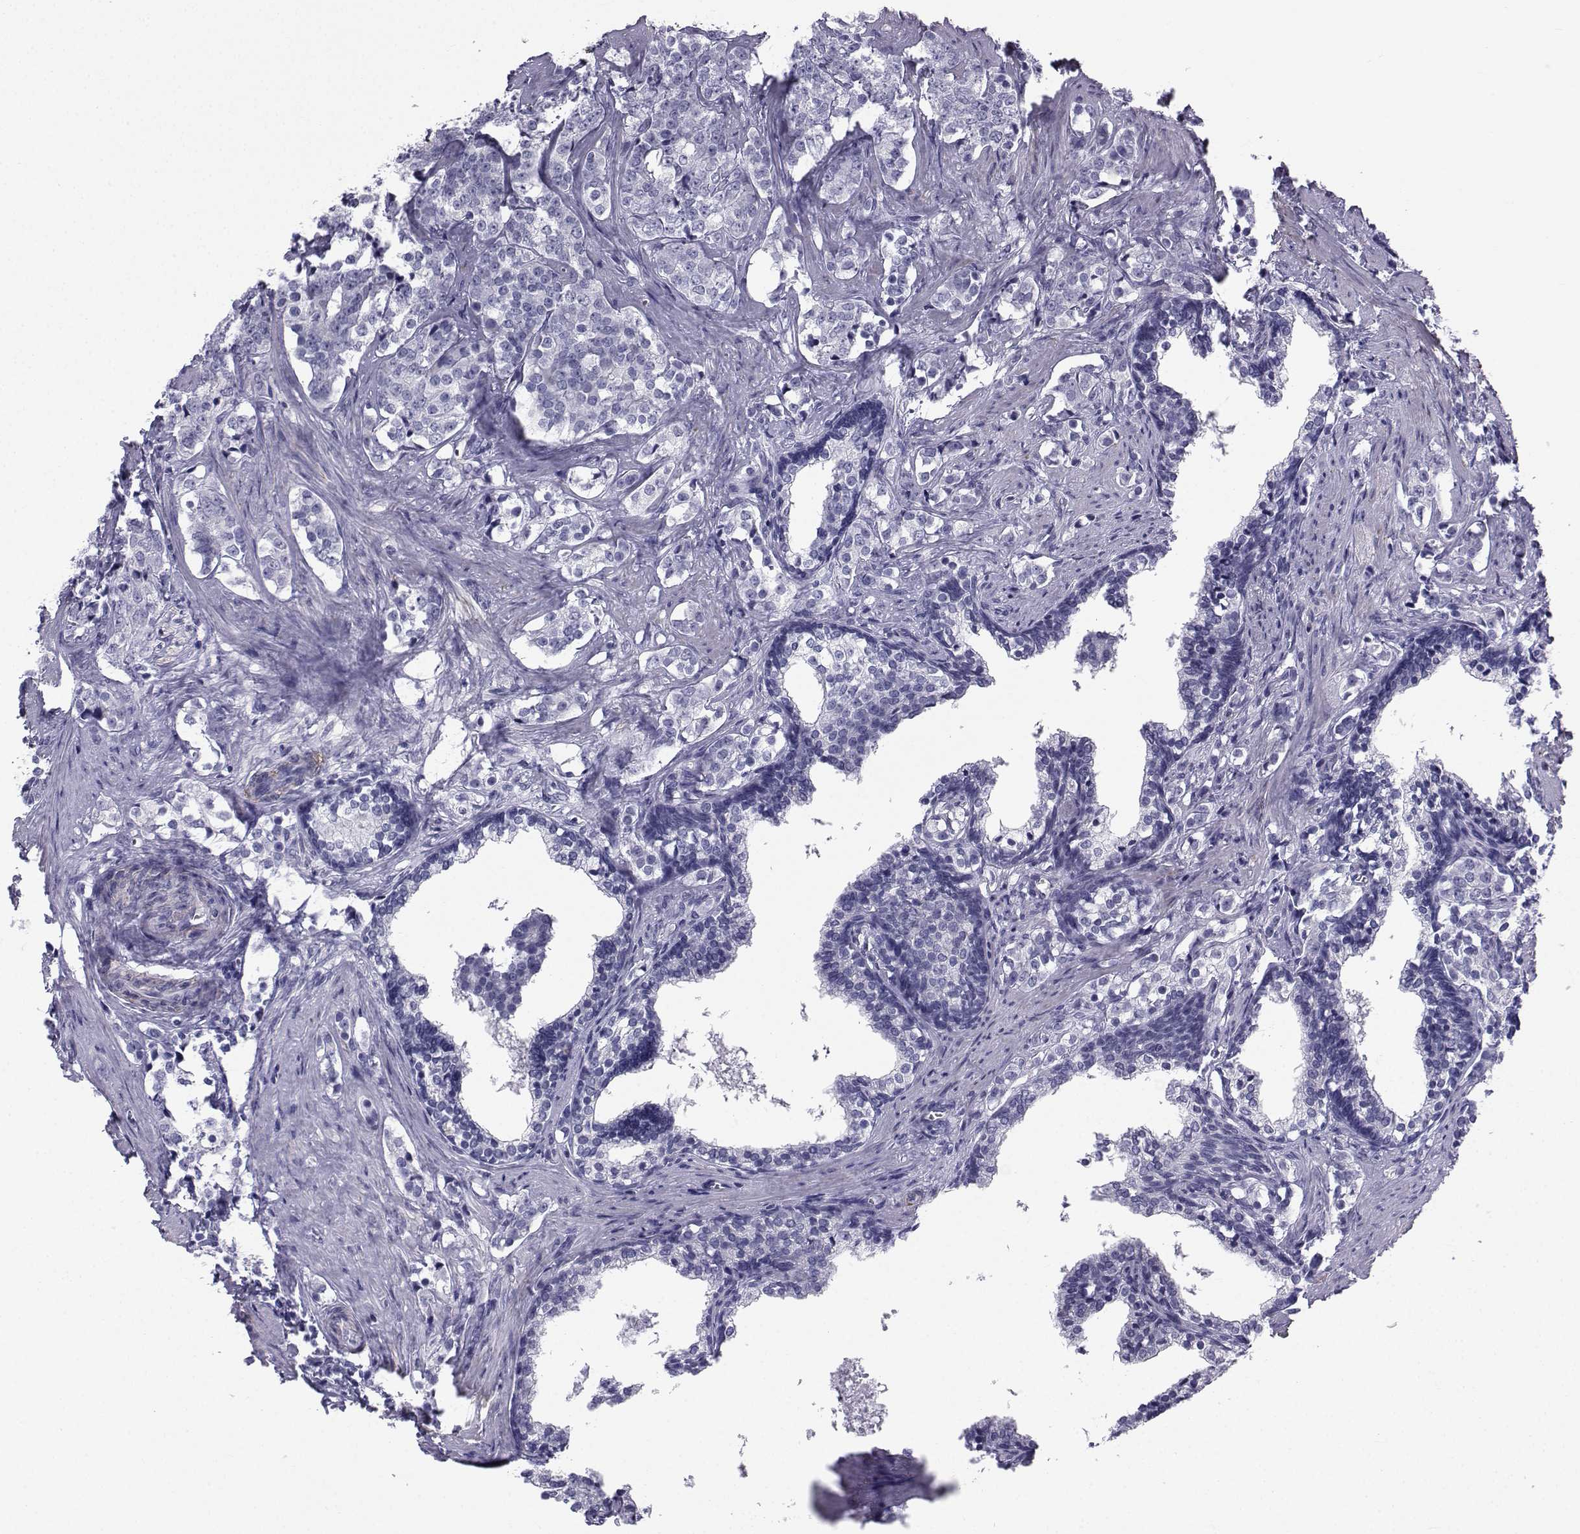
{"staining": {"intensity": "negative", "quantity": "none", "location": "none"}, "tissue": "prostate cancer", "cell_type": "Tumor cells", "image_type": "cancer", "snomed": [{"axis": "morphology", "description": "Adenocarcinoma, NOS"}, {"axis": "topography", "description": "Prostate and seminal vesicle, NOS"}], "caption": "IHC photomicrograph of neoplastic tissue: prostate cancer stained with DAB (3,3'-diaminobenzidine) demonstrates no significant protein staining in tumor cells.", "gene": "SPANXD", "patient": {"sex": "male", "age": 63}}